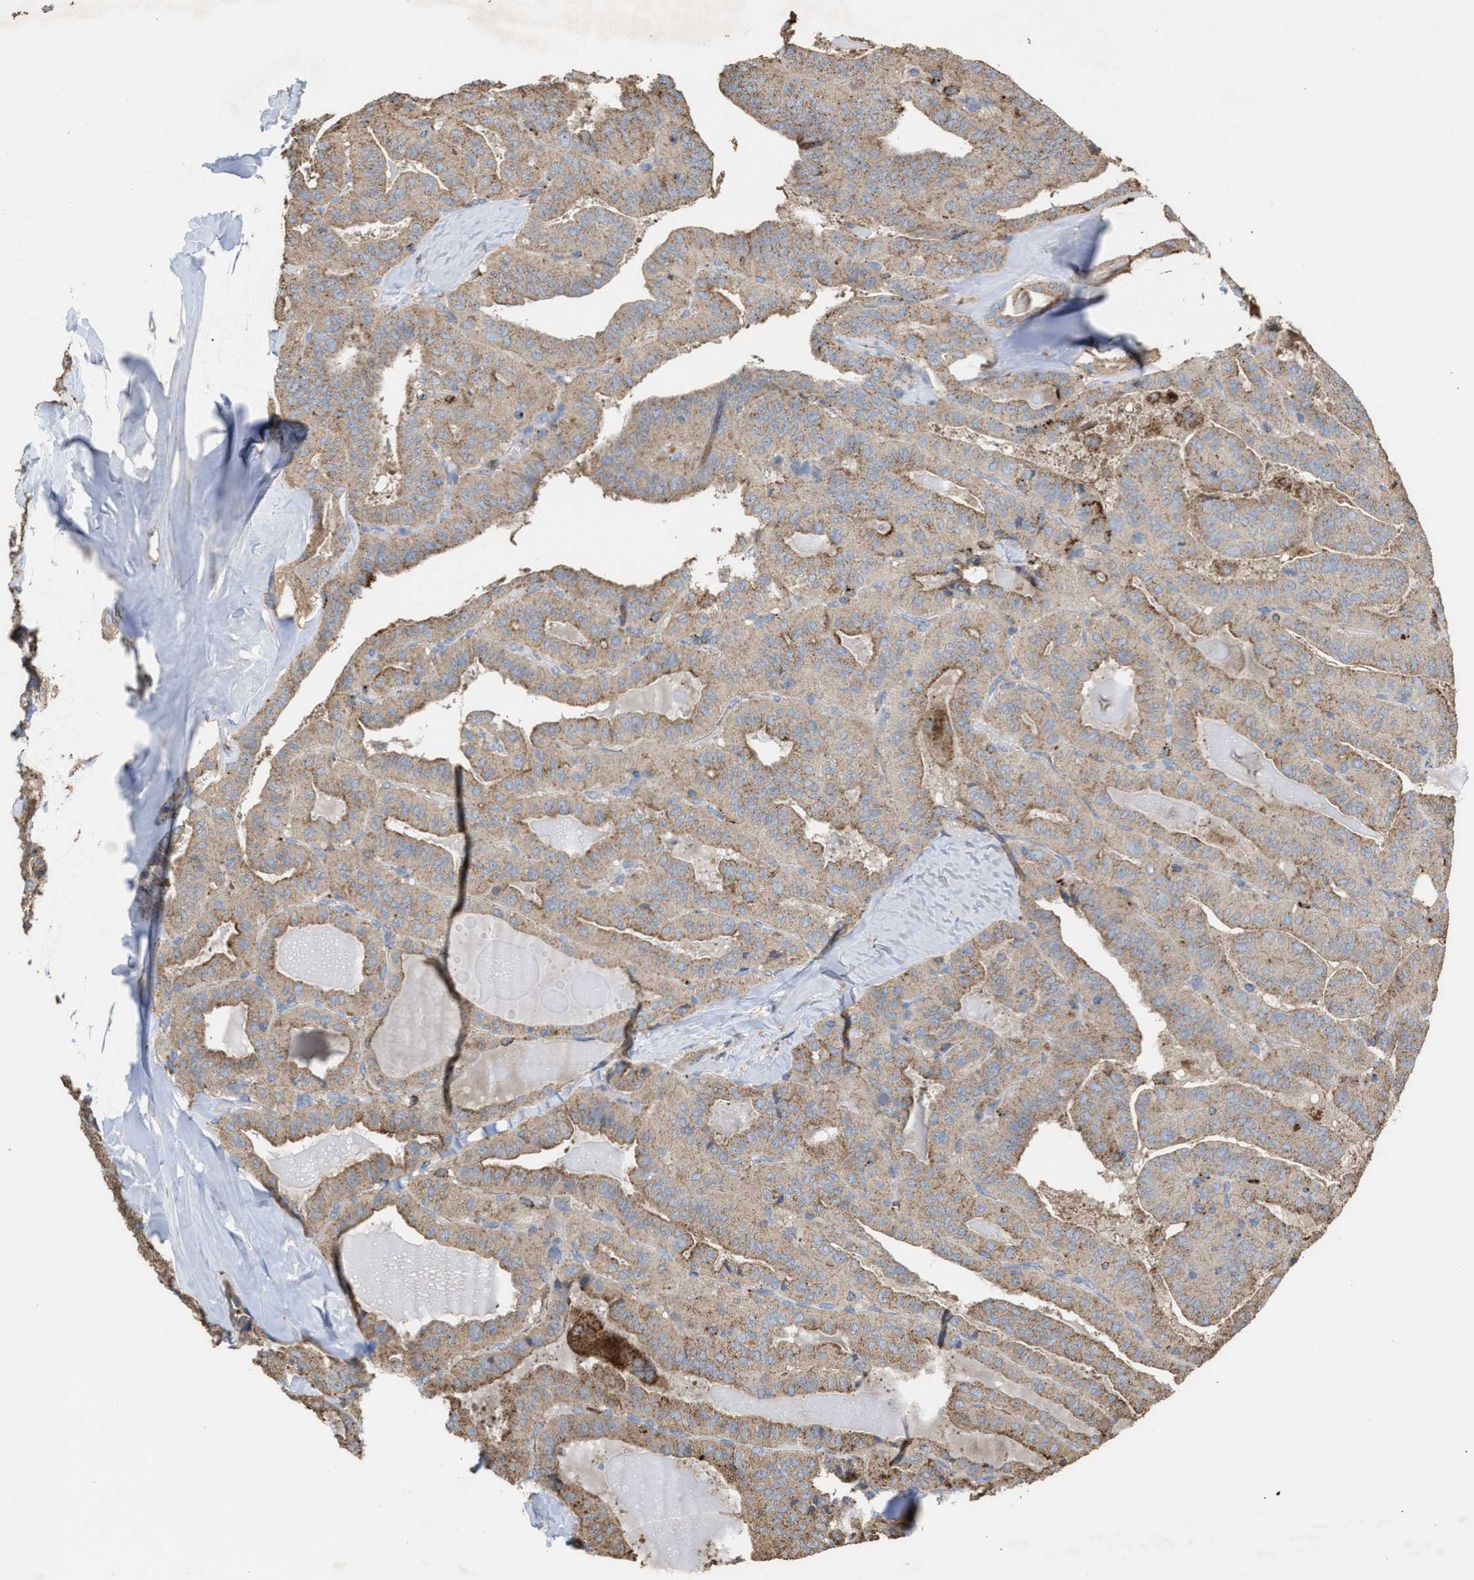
{"staining": {"intensity": "weak", "quantity": ">75%", "location": "cytoplasmic/membranous"}, "tissue": "thyroid cancer", "cell_type": "Tumor cells", "image_type": "cancer", "snomed": [{"axis": "morphology", "description": "Papillary adenocarcinoma, NOS"}, {"axis": "topography", "description": "Thyroid gland"}], "caption": "Immunohistochemical staining of thyroid cancer (papillary adenocarcinoma) exhibits low levels of weak cytoplasmic/membranous protein expression in about >75% of tumor cells. Nuclei are stained in blue.", "gene": "ELMO3", "patient": {"sex": "male", "age": 77}}